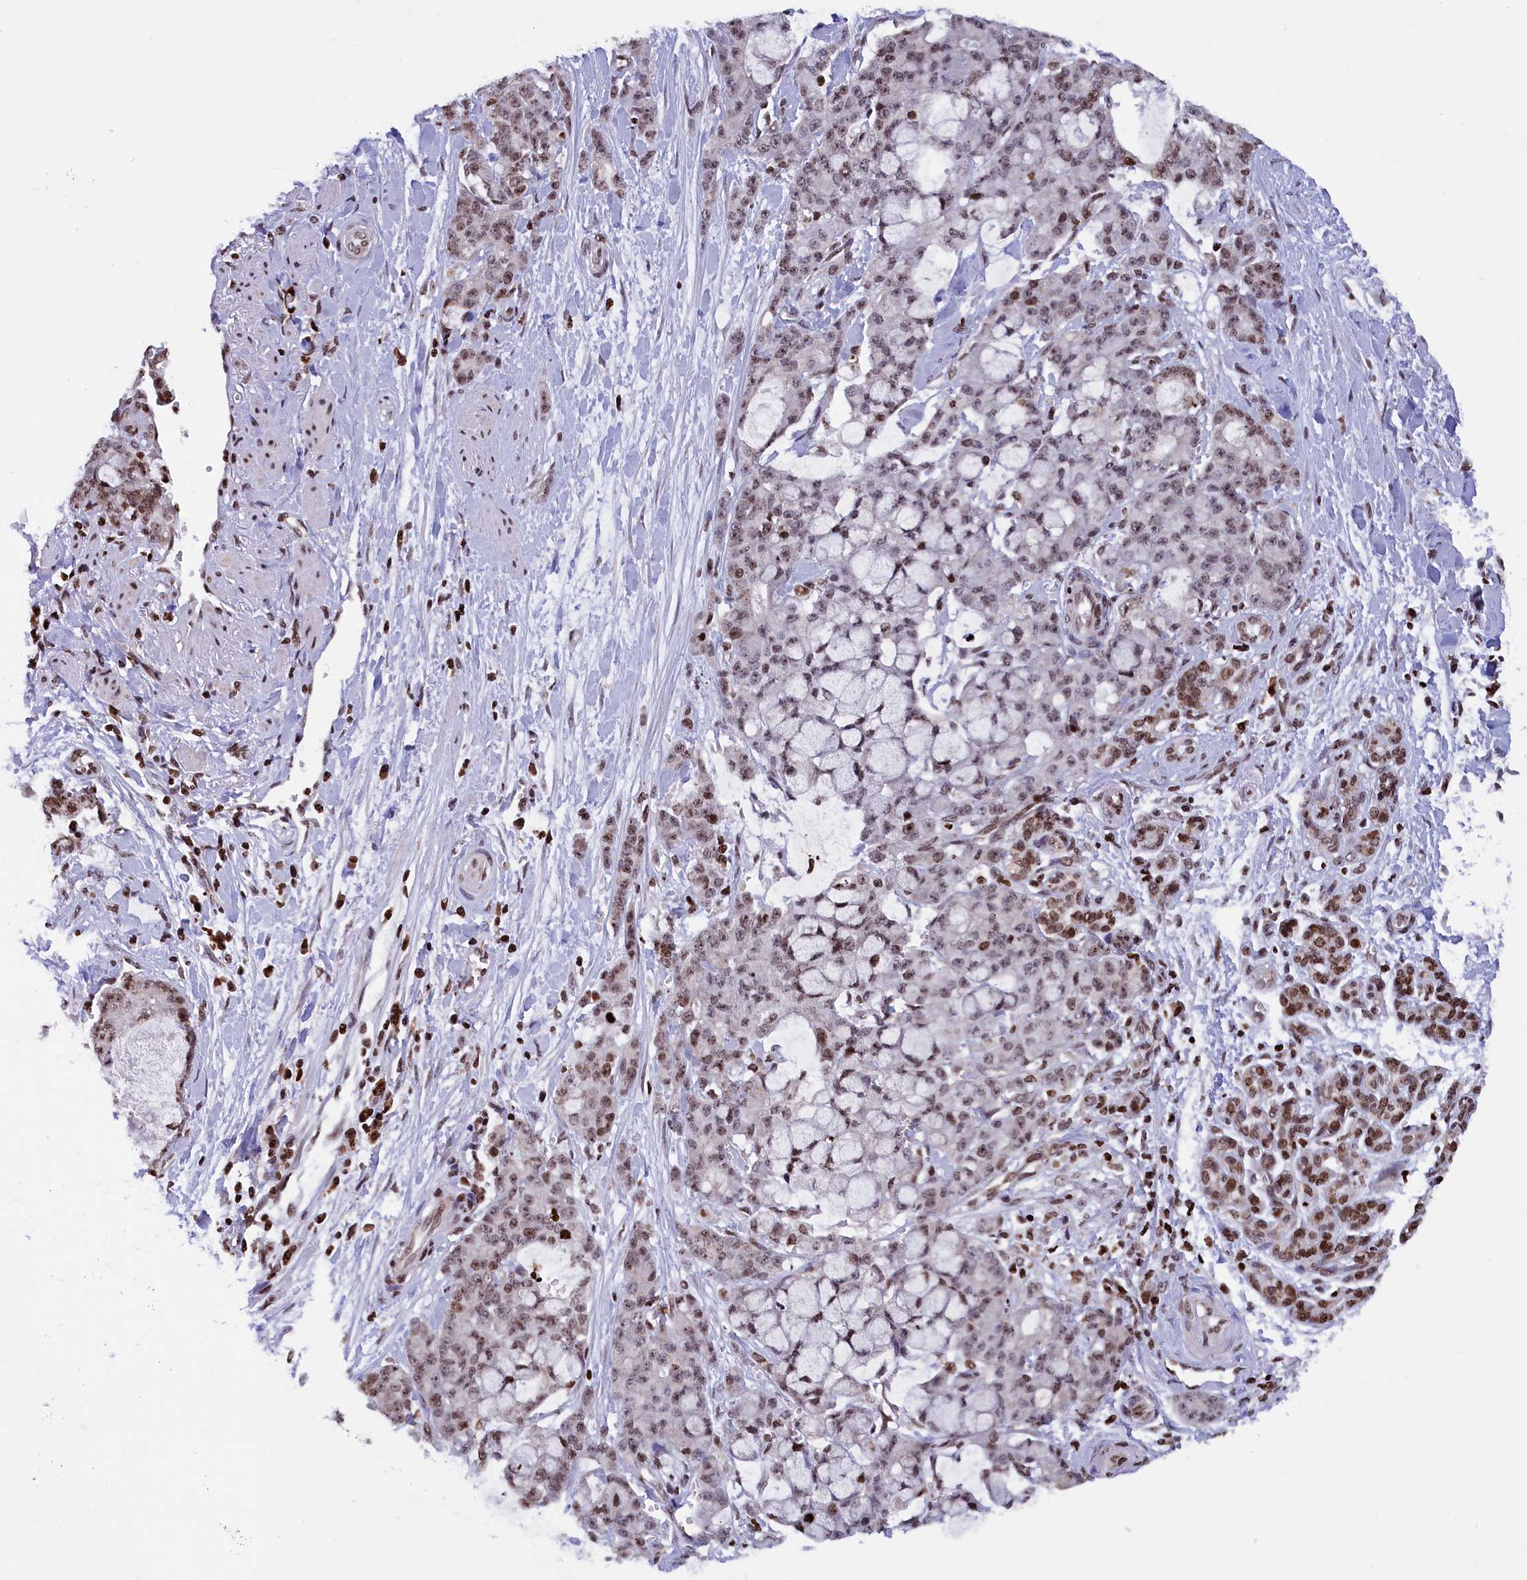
{"staining": {"intensity": "weak", "quantity": "25%-75%", "location": "nuclear"}, "tissue": "pancreatic cancer", "cell_type": "Tumor cells", "image_type": "cancer", "snomed": [{"axis": "morphology", "description": "Adenocarcinoma, NOS"}, {"axis": "topography", "description": "Pancreas"}], "caption": "A brown stain labels weak nuclear staining of a protein in human pancreatic cancer (adenocarcinoma) tumor cells.", "gene": "TIMM29", "patient": {"sex": "female", "age": 73}}